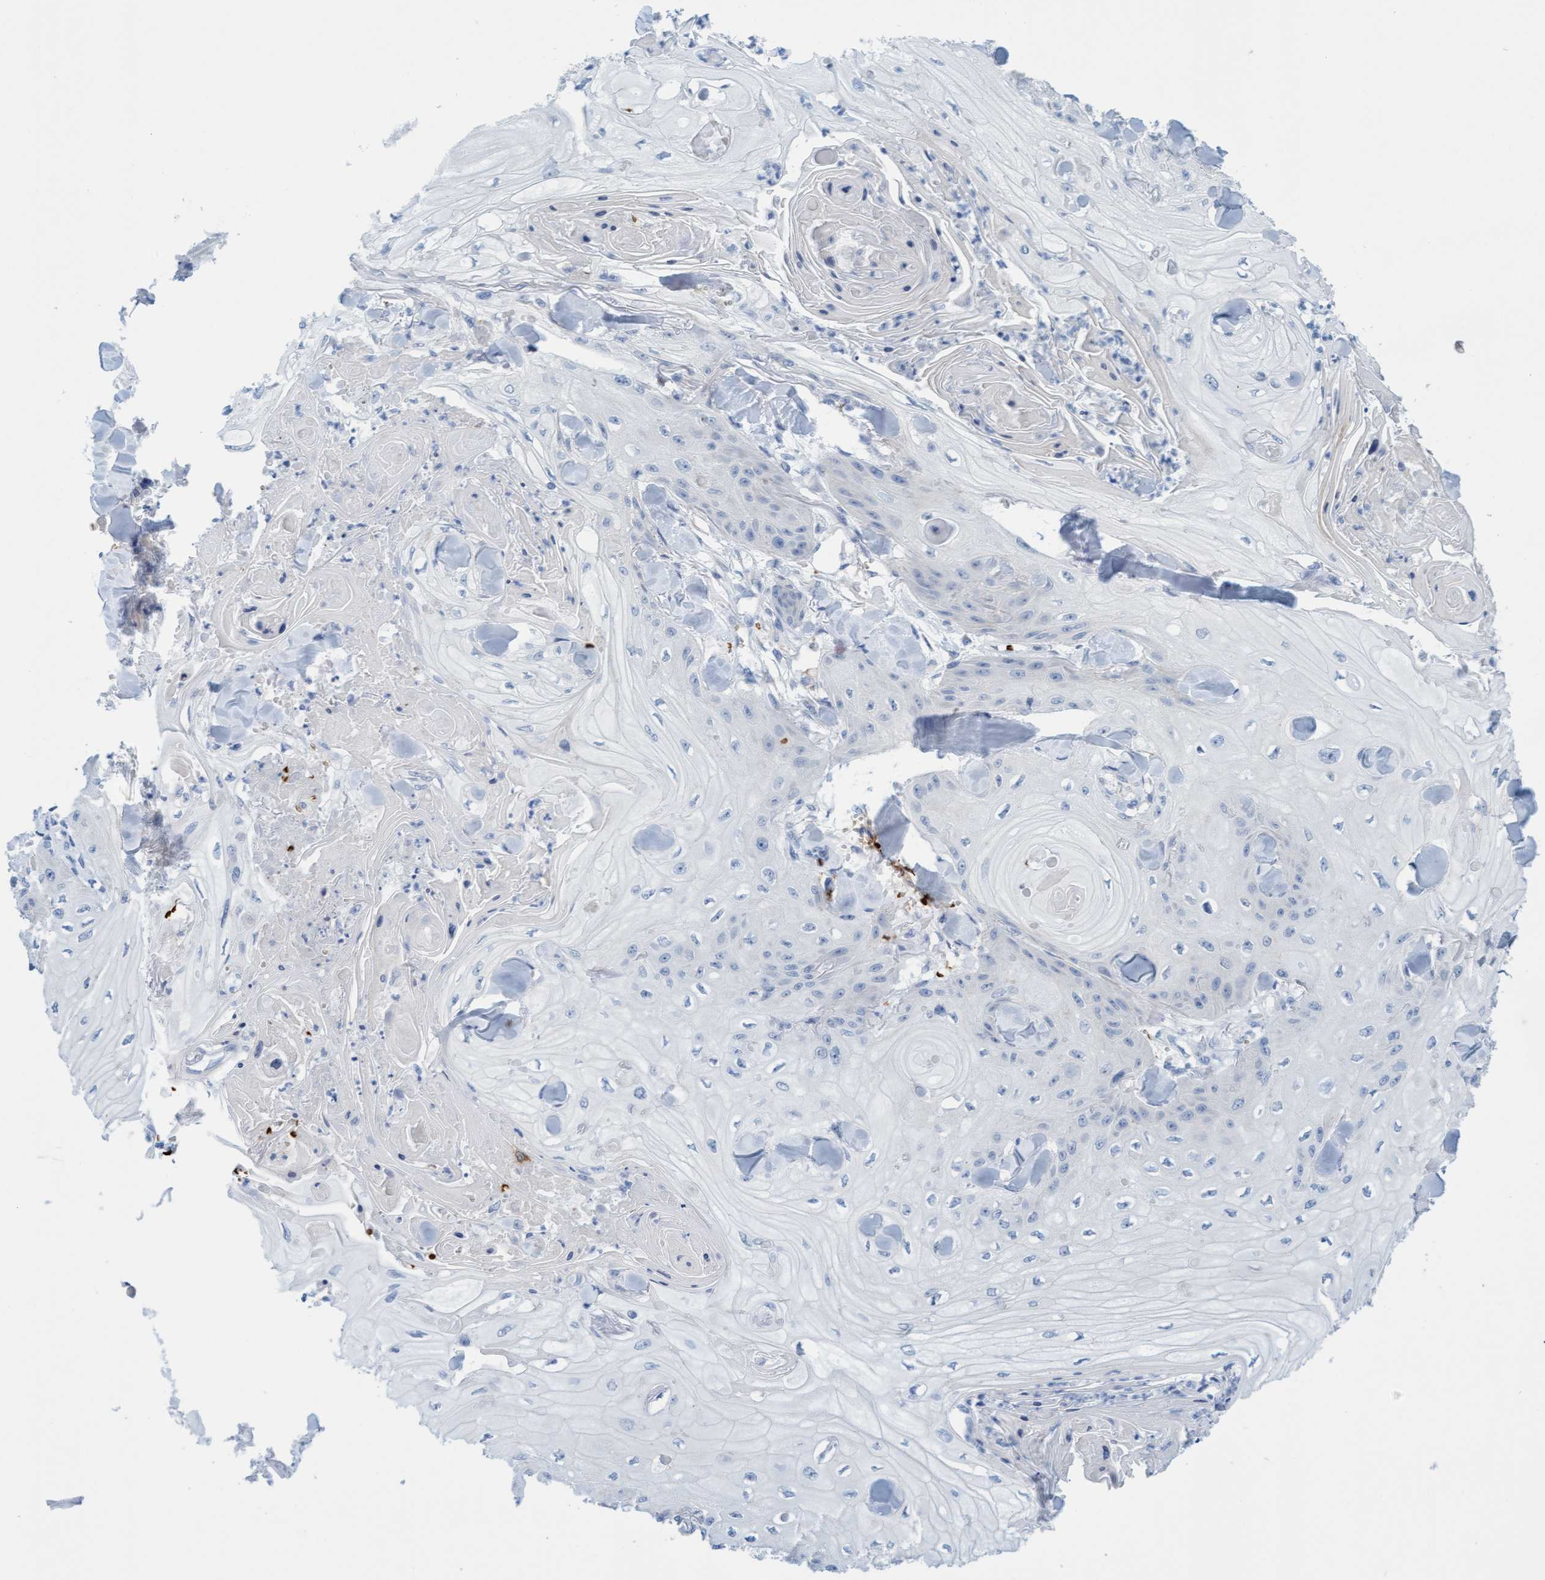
{"staining": {"intensity": "negative", "quantity": "none", "location": "none"}, "tissue": "skin cancer", "cell_type": "Tumor cells", "image_type": "cancer", "snomed": [{"axis": "morphology", "description": "Squamous cell carcinoma, NOS"}, {"axis": "topography", "description": "Skin"}], "caption": "Immunohistochemical staining of human skin cancer (squamous cell carcinoma) shows no significant staining in tumor cells.", "gene": "P2RX5", "patient": {"sex": "male", "age": 74}}